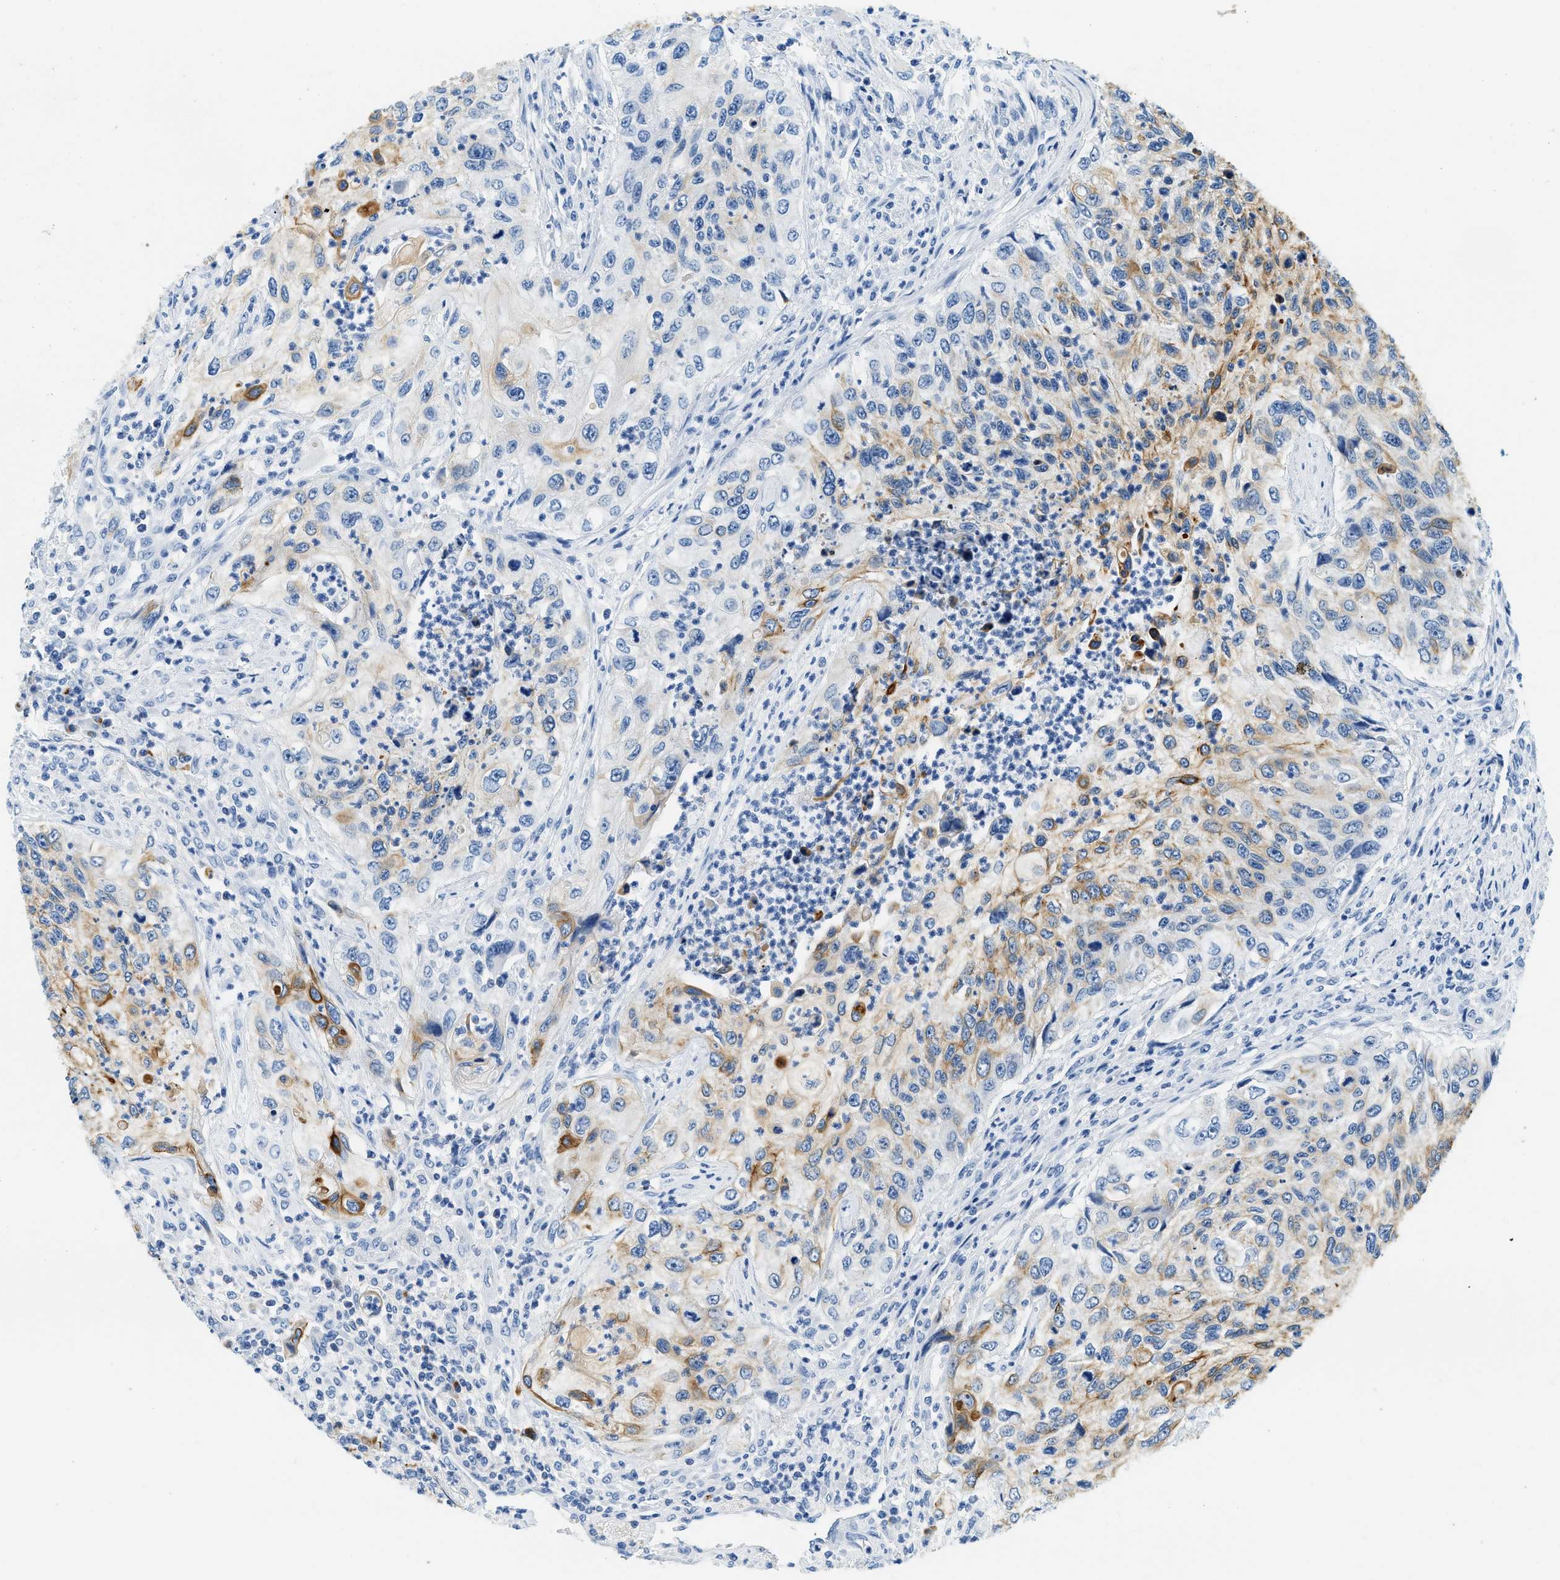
{"staining": {"intensity": "moderate", "quantity": "<25%", "location": "cytoplasmic/membranous"}, "tissue": "urothelial cancer", "cell_type": "Tumor cells", "image_type": "cancer", "snomed": [{"axis": "morphology", "description": "Urothelial carcinoma, High grade"}, {"axis": "topography", "description": "Urinary bladder"}], "caption": "A high-resolution histopathology image shows immunohistochemistry (IHC) staining of urothelial cancer, which displays moderate cytoplasmic/membranous staining in approximately <25% of tumor cells. (Stains: DAB in brown, nuclei in blue, Microscopy: brightfield microscopy at high magnification).", "gene": "STXBP2", "patient": {"sex": "female", "age": 60}}